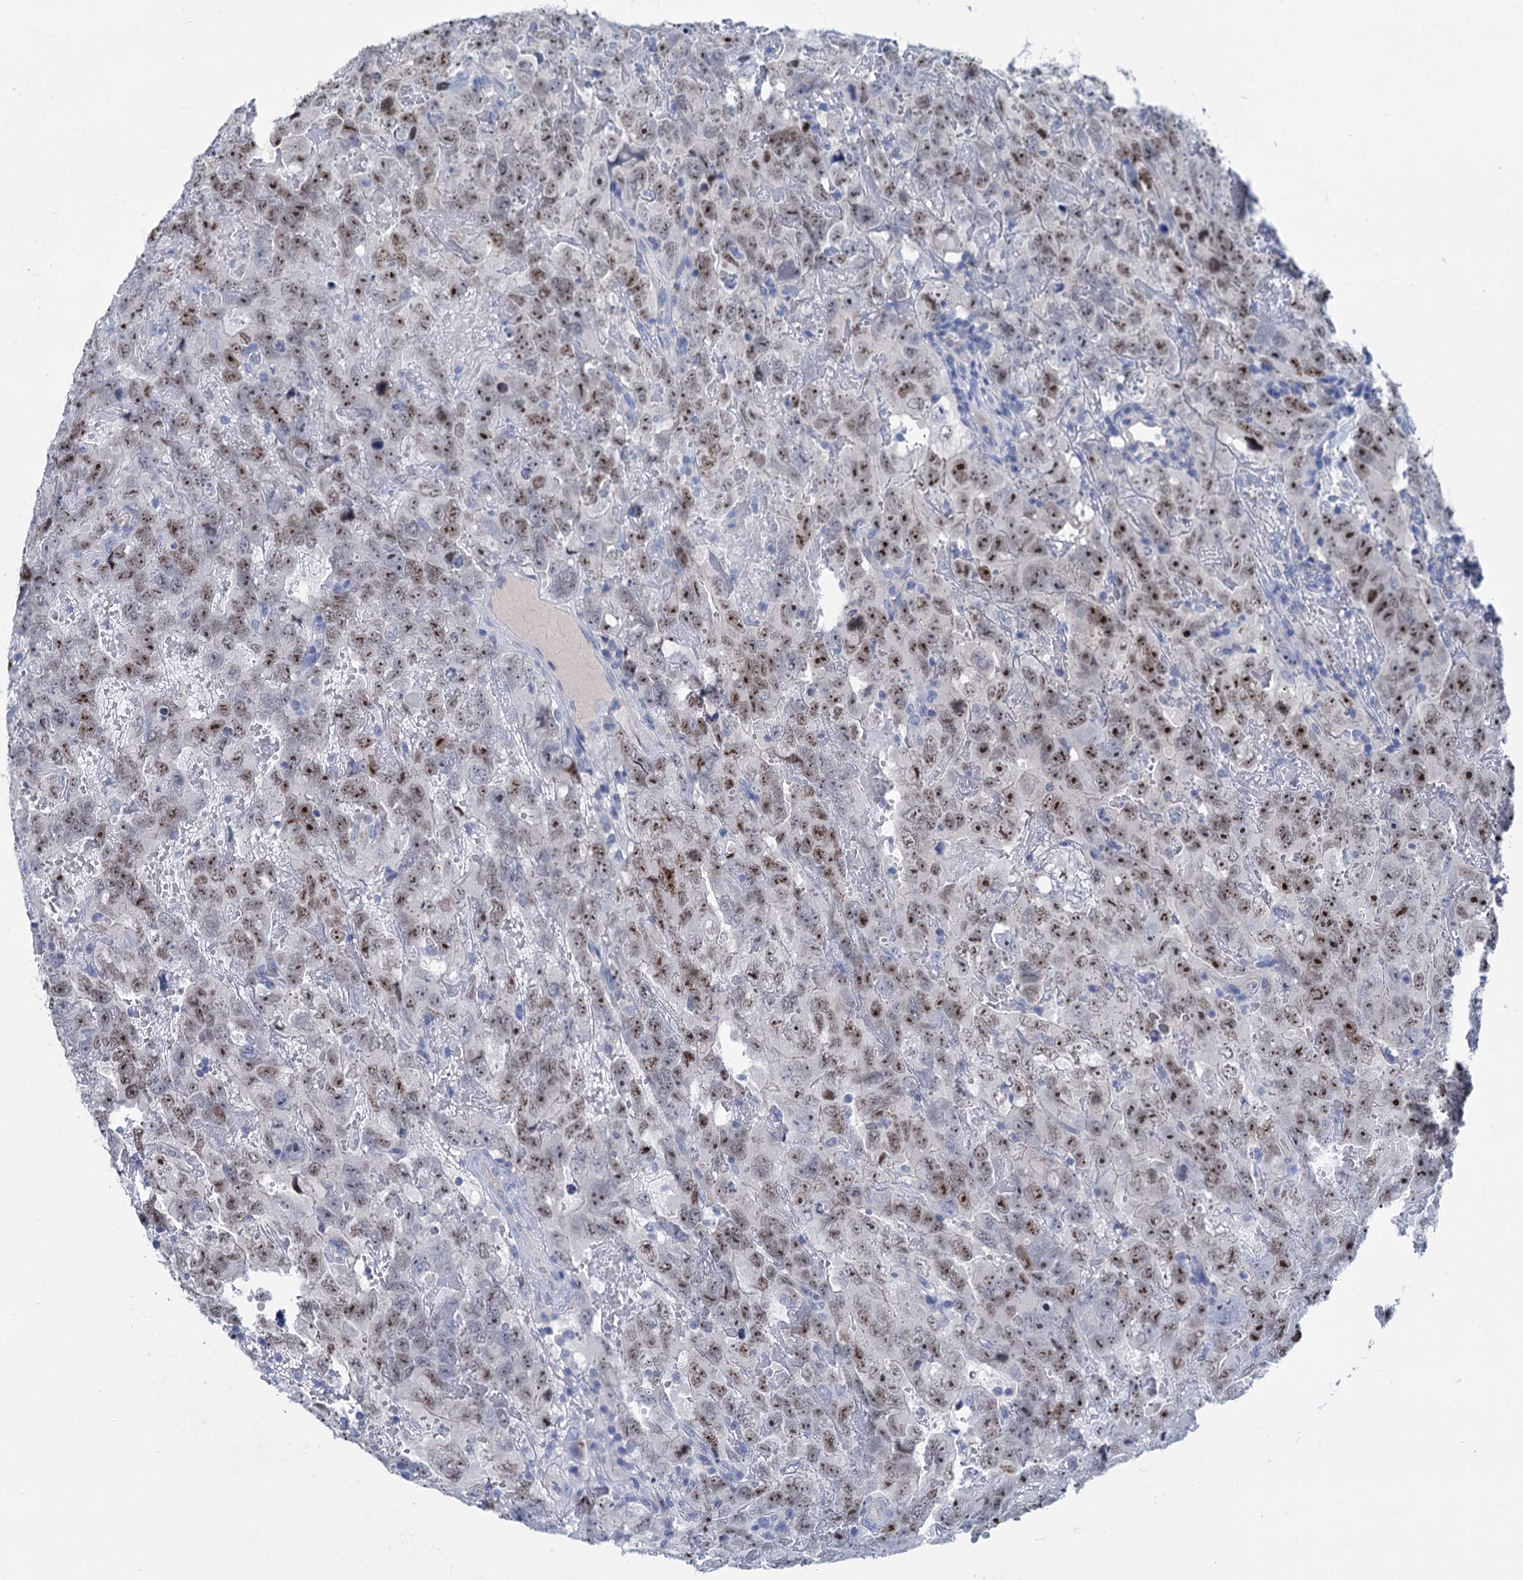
{"staining": {"intensity": "moderate", "quantity": ">75%", "location": "nuclear"}, "tissue": "testis cancer", "cell_type": "Tumor cells", "image_type": "cancer", "snomed": [{"axis": "morphology", "description": "Carcinoma, Embryonal, NOS"}, {"axis": "topography", "description": "Testis"}], "caption": "Testis cancer stained with IHC exhibits moderate nuclear staining in approximately >75% of tumor cells.", "gene": "CHDH", "patient": {"sex": "male", "age": 45}}